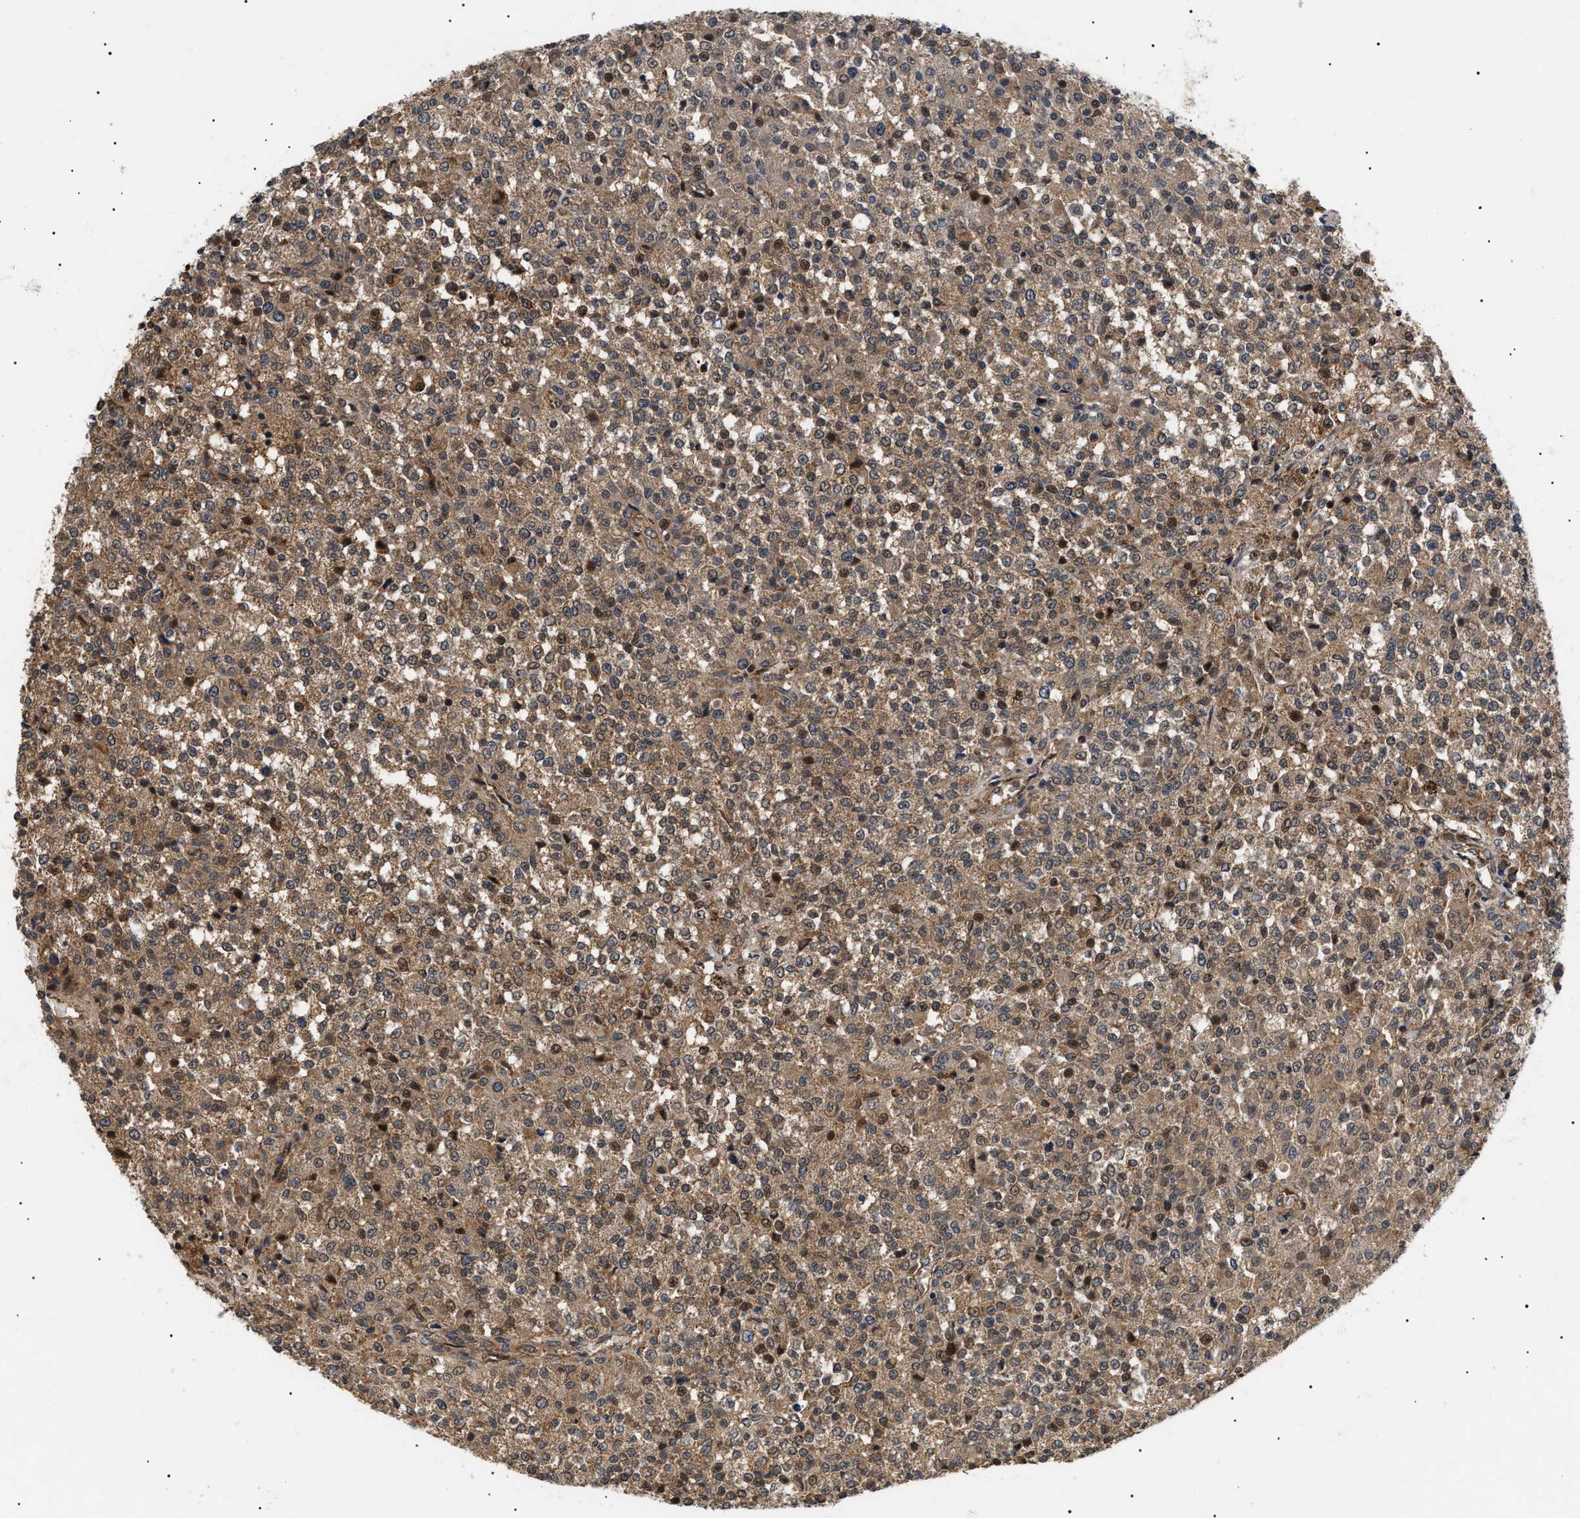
{"staining": {"intensity": "moderate", "quantity": ">75%", "location": "cytoplasmic/membranous,nuclear"}, "tissue": "testis cancer", "cell_type": "Tumor cells", "image_type": "cancer", "snomed": [{"axis": "morphology", "description": "Seminoma, NOS"}, {"axis": "topography", "description": "Testis"}], "caption": "A histopathology image of human seminoma (testis) stained for a protein displays moderate cytoplasmic/membranous and nuclear brown staining in tumor cells.", "gene": "ASTL", "patient": {"sex": "male", "age": 59}}